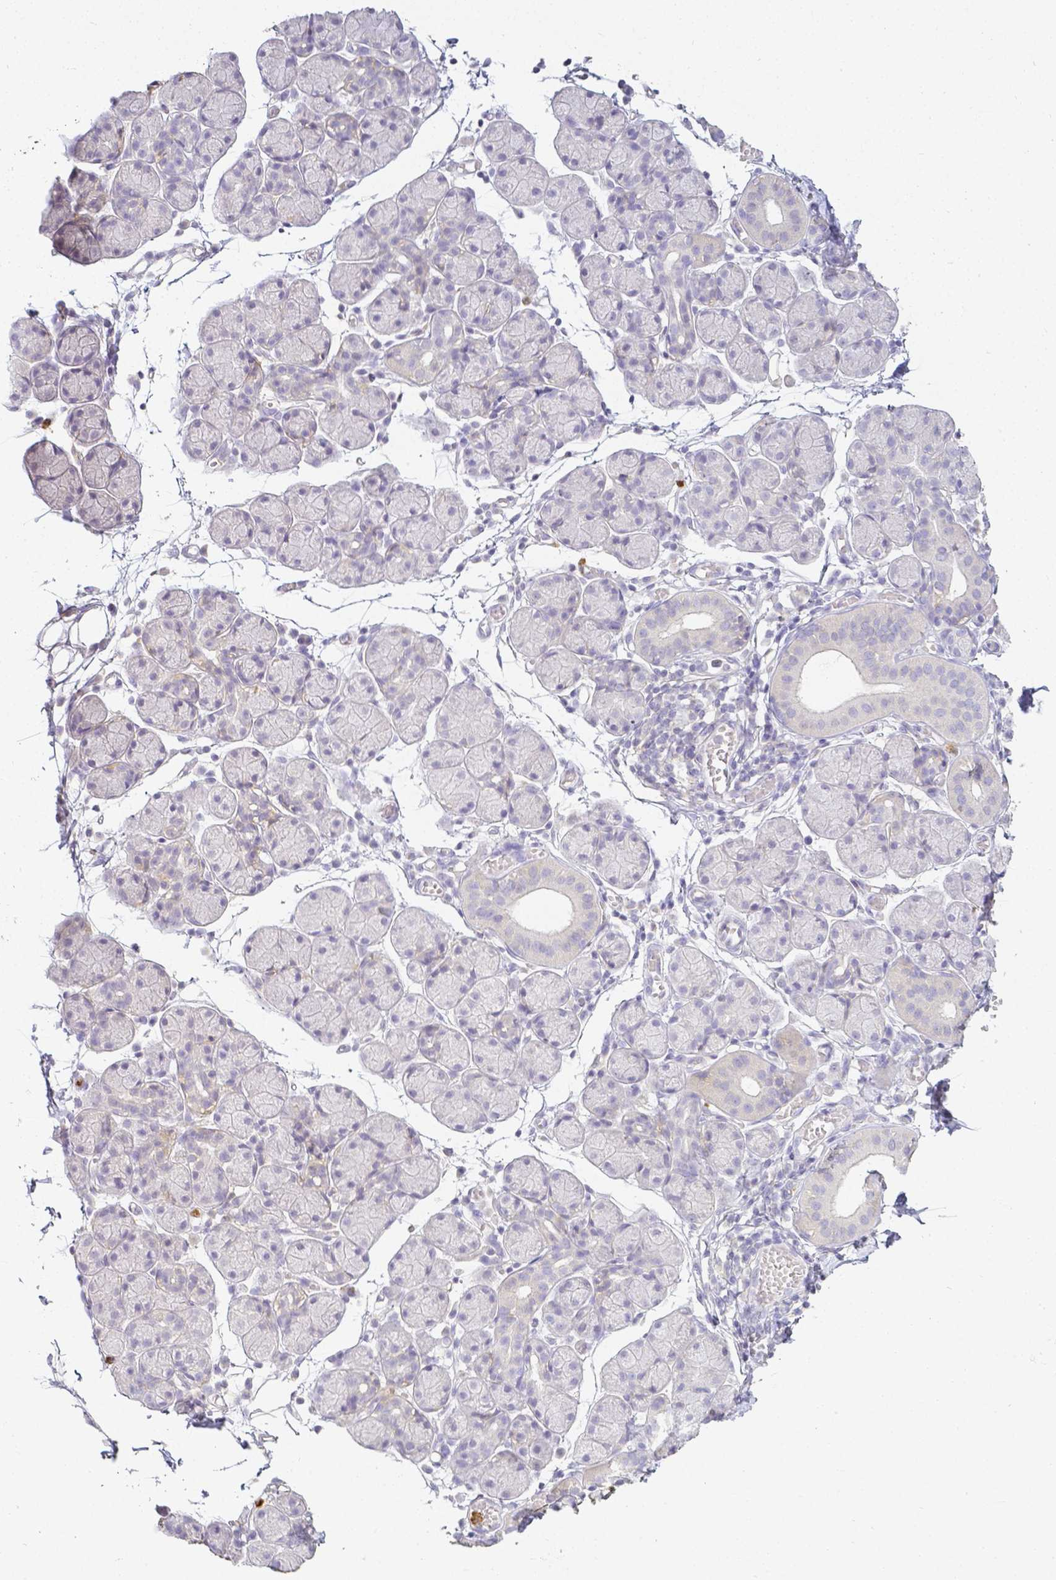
{"staining": {"intensity": "negative", "quantity": "none", "location": "none"}, "tissue": "salivary gland", "cell_type": "Glandular cells", "image_type": "normal", "snomed": [{"axis": "morphology", "description": "Normal tissue, NOS"}, {"axis": "morphology", "description": "Inflammation, NOS"}, {"axis": "topography", "description": "Lymph node"}, {"axis": "topography", "description": "Salivary gland"}], "caption": "Immunohistochemistry (IHC) micrograph of benign human salivary gland stained for a protein (brown), which exhibits no expression in glandular cells.", "gene": "KCNH1", "patient": {"sex": "male", "age": 3}}